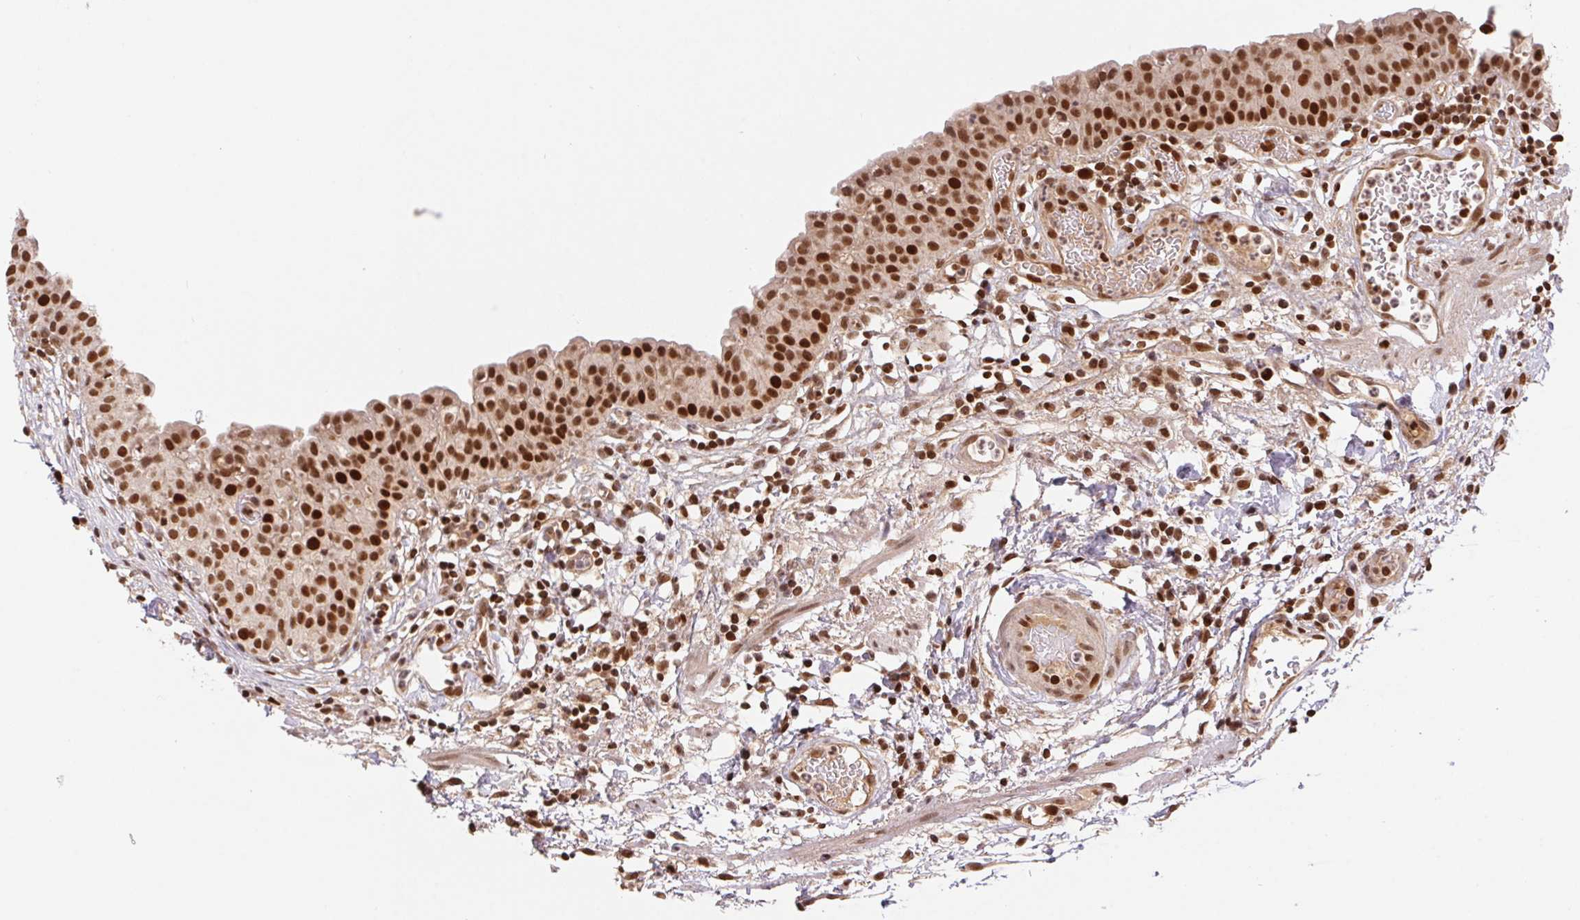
{"staining": {"intensity": "strong", "quantity": ">75%", "location": "nuclear"}, "tissue": "urinary bladder", "cell_type": "Urothelial cells", "image_type": "normal", "snomed": [{"axis": "morphology", "description": "Normal tissue, NOS"}, {"axis": "morphology", "description": "Inflammation, NOS"}, {"axis": "topography", "description": "Urinary bladder"}], "caption": "IHC photomicrograph of benign human urinary bladder stained for a protein (brown), which demonstrates high levels of strong nuclear positivity in approximately >75% of urothelial cells.", "gene": "POLD3", "patient": {"sex": "male", "age": 57}}